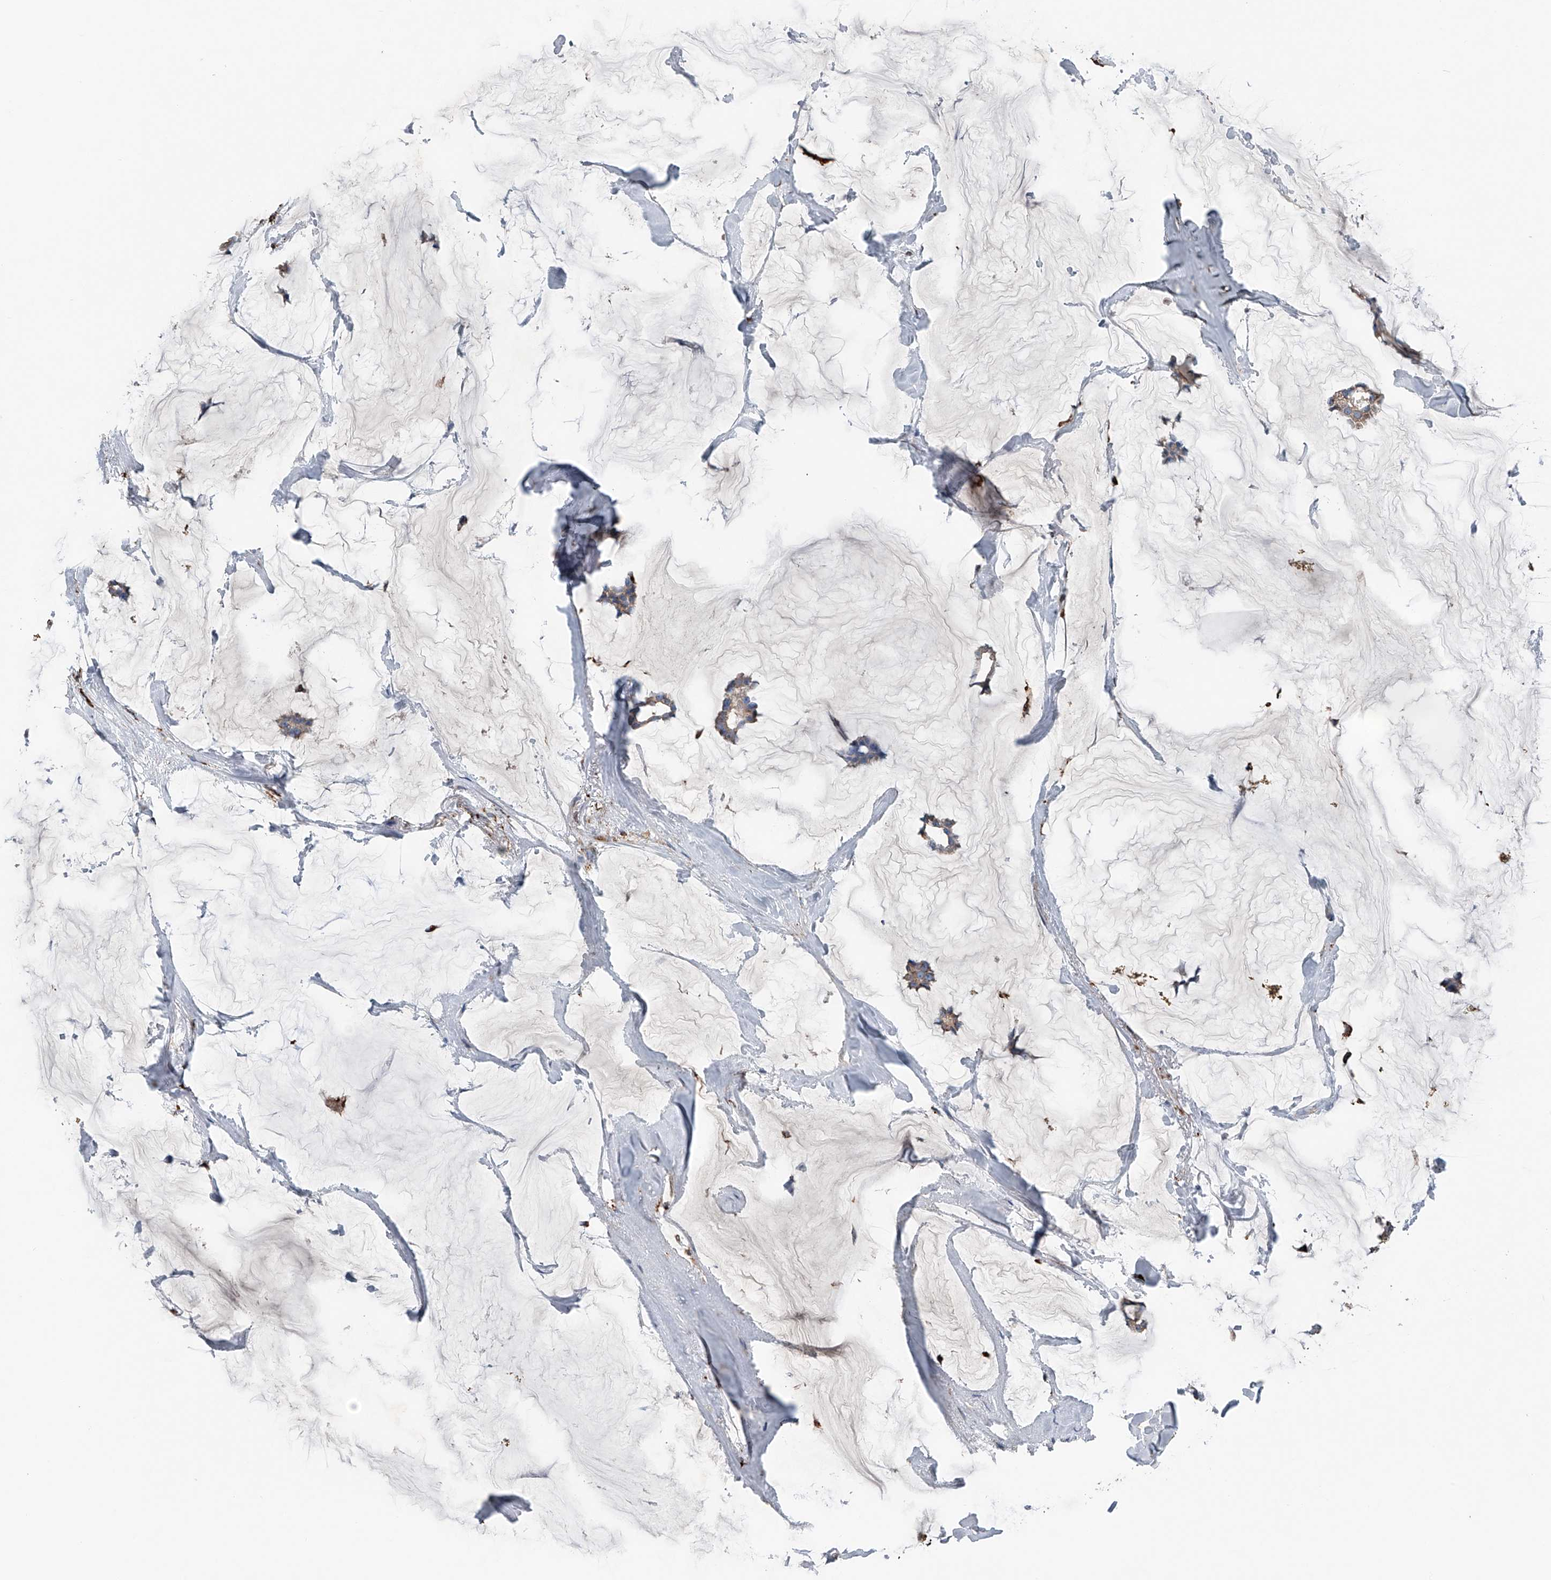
{"staining": {"intensity": "weak", "quantity": "25%-75%", "location": "cytoplasmic/membranous"}, "tissue": "breast cancer", "cell_type": "Tumor cells", "image_type": "cancer", "snomed": [{"axis": "morphology", "description": "Duct carcinoma"}, {"axis": "topography", "description": "Breast"}], "caption": "The histopathology image displays immunohistochemical staining of intraductal carcinoma (breast). There is weak cytoplasmic/membranous positivity is seen in approximately 25%-75% of tumor cells.", "gene": "ZNF772", "patient": {"sex": "female", "age": 93}}